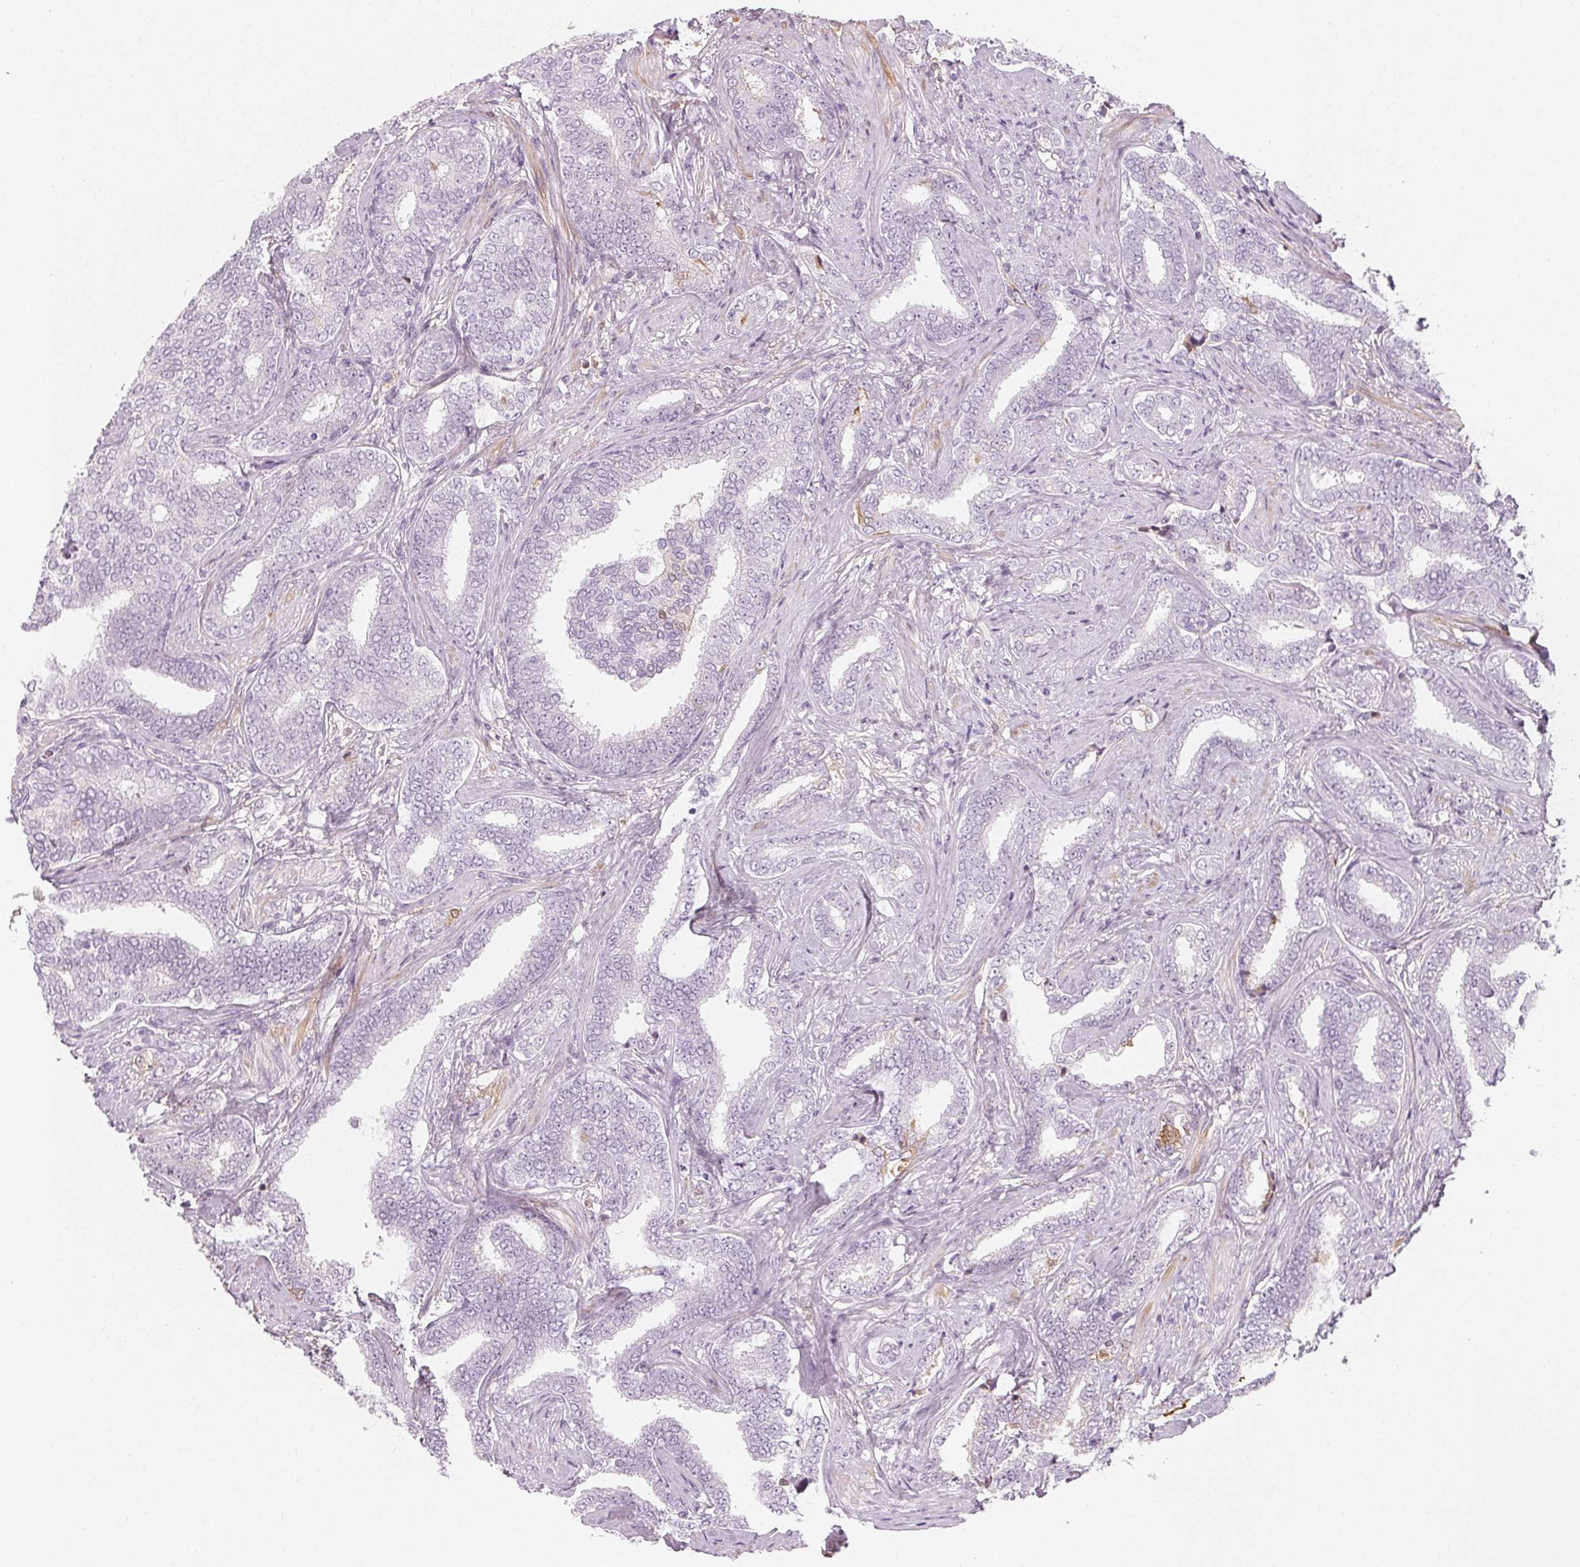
{"staining": {"intensity": "negative", "quantity": "none", "location": "none"}, "tissue": "prostate cancer", "cell_type": "Tumor cells", "image_type": "cancer", "snomed": [{"axis": "morphology", "description": "Adenocarcinoma, High grade"}, {"axis": "topography", "description": "Prostate"}], "caption": "IHC of prostate adenocarcinoma (high-grade) displays no expression in tumor cells.", "gene": "AFM", "patient": {"sex": "male", "age": 72}}